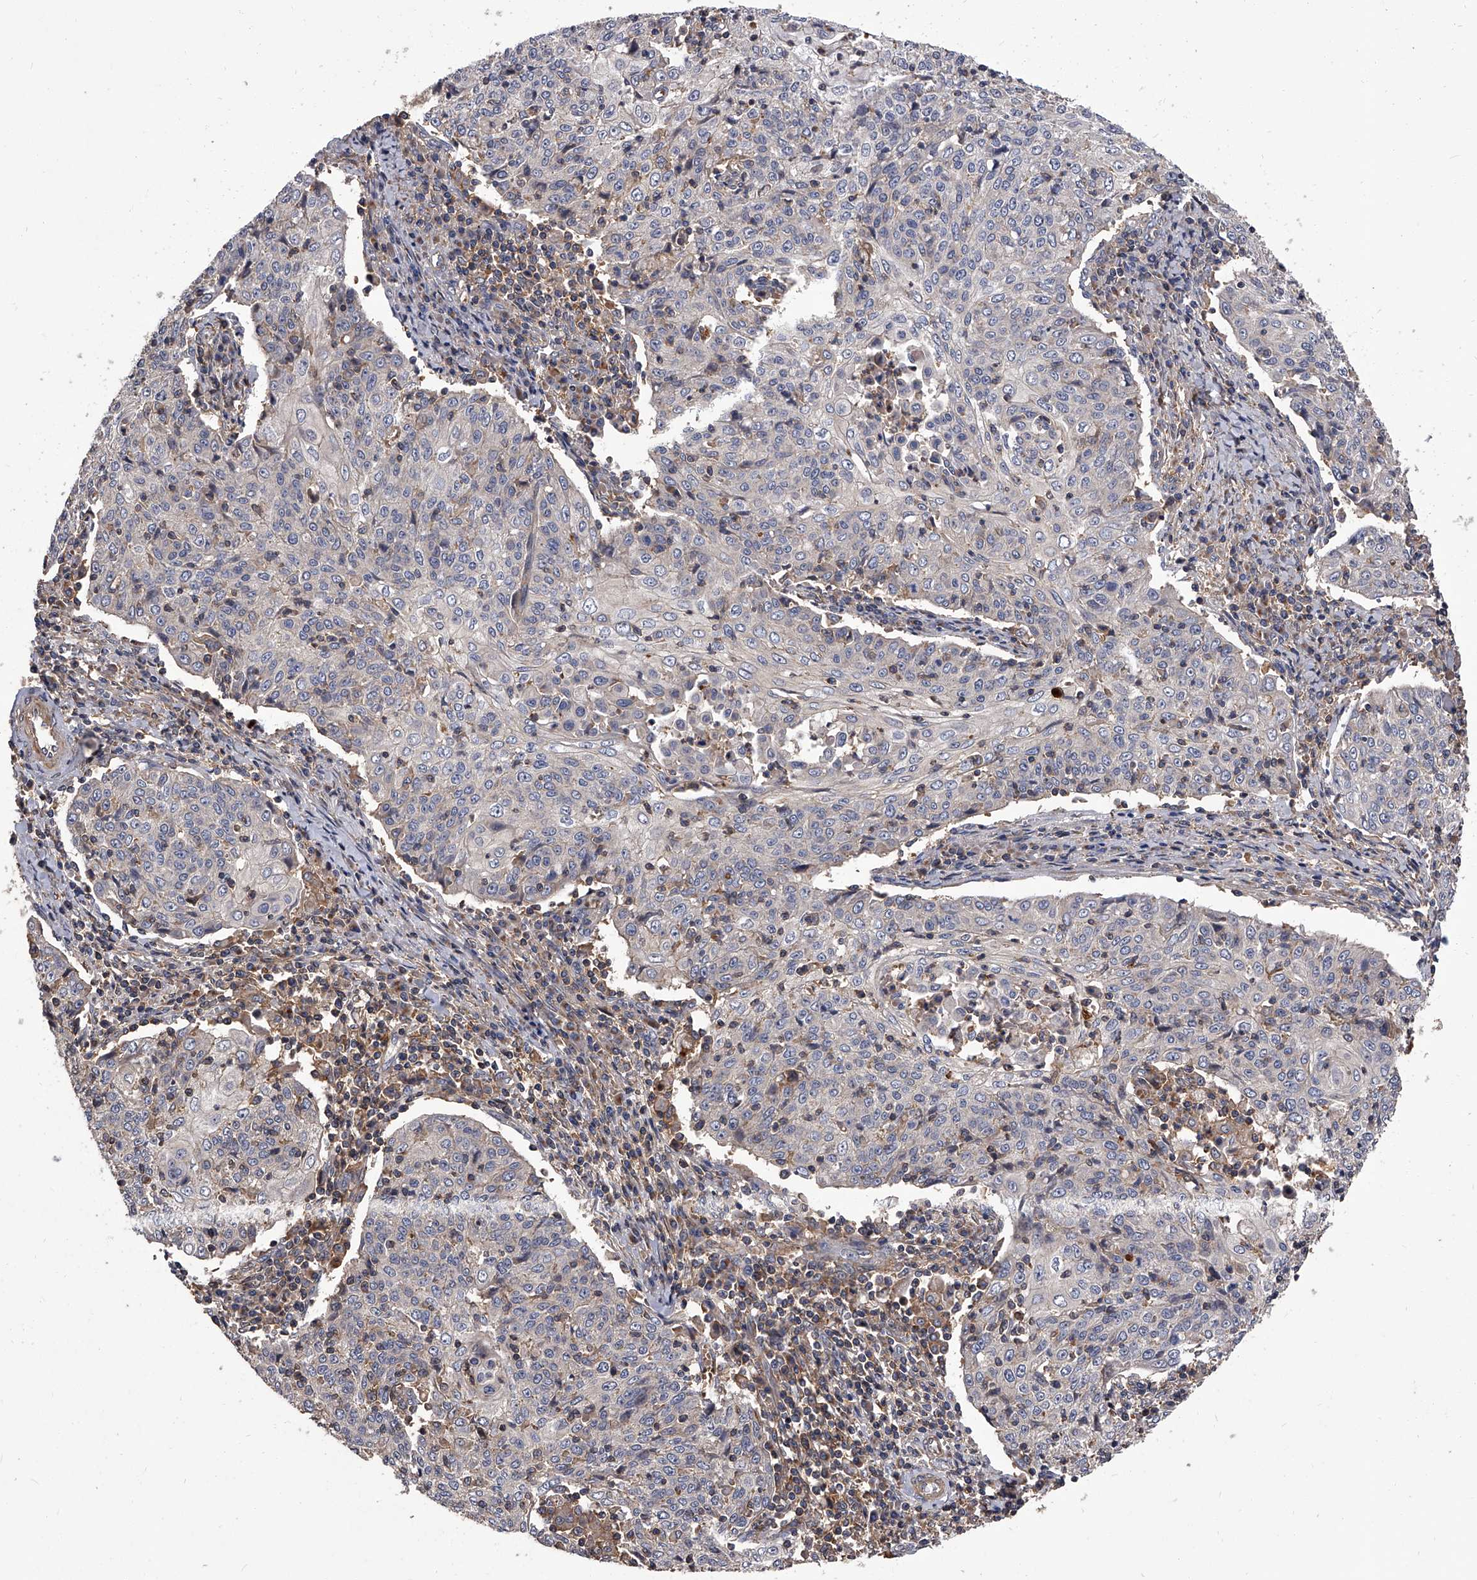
{"staining": {"intensity": "negative", "quantity": "none", "location": "none"}, "tissue": "cervical cancer", "cell_type": "Tumor cells", "image_type": "cancer", "snomed": [{"axis": "morphology", "description": "Squamous cell carcinoma, NOS"}, {"axis": "topography", "description": "Cervix"}], "caption": "DAB immunohistochemical staining of cervical cancer (squamous cell carcinoma) shows no significant expression in tumor cells.", "gene": "STK36", "patient": {"sex": "female", "age": 48}}